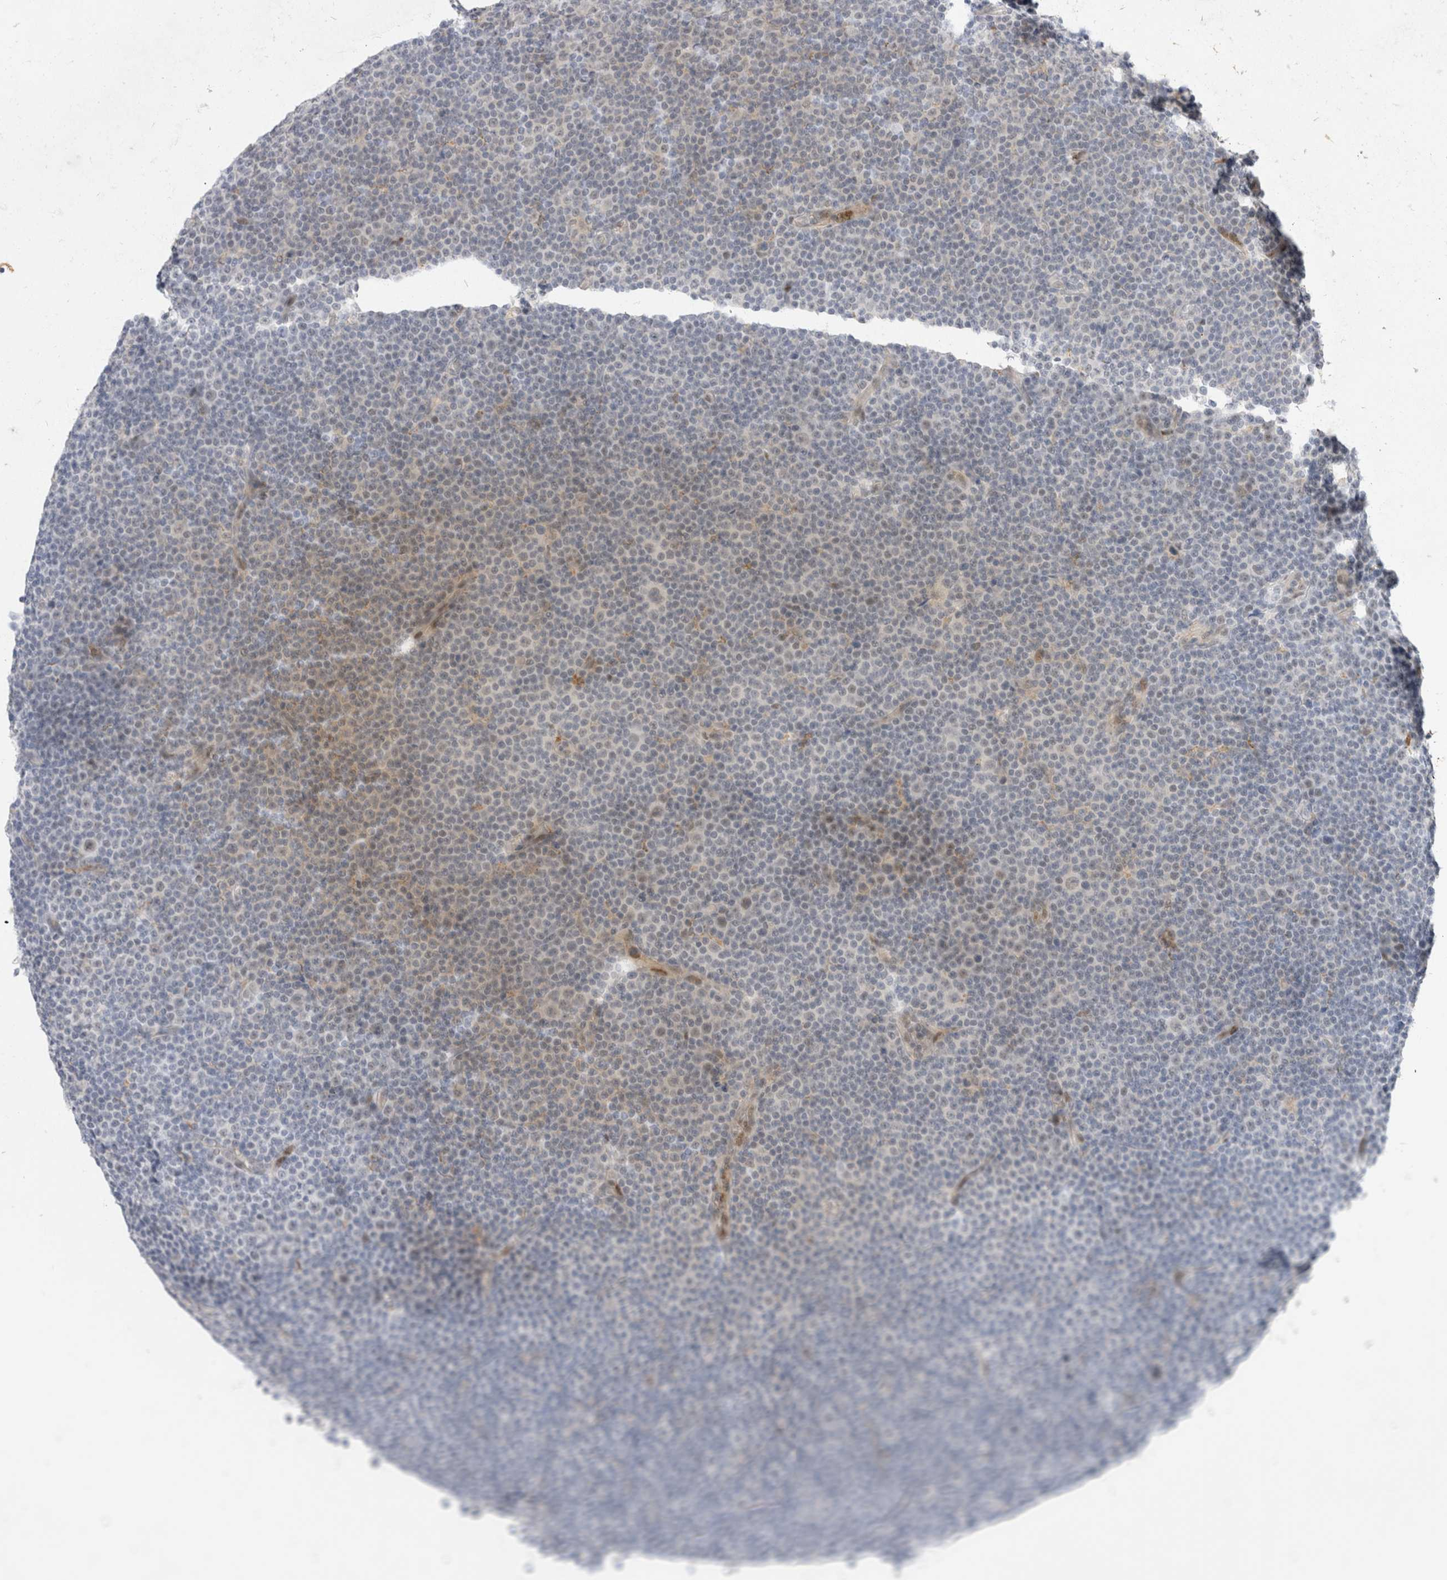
{"staining": {"intensity": "negative", "quantity": "none", "location": "none"}, "tissue": "lymphoma", "cell_type": "Tumor cells", "image_type": "cancer", "snomed": [{"axis": "morphology", "description": "Malignant lymphoma, non-Hodgkin's type, Low grade"}, {"axis": "topography", "description": "Lymph node"}], "caption": "Protein analysis of lymphoma reveals no significant positivity in tumor cells.", "gene": "TOM1L2", "patient": {"sex": "female", "age": 67}}